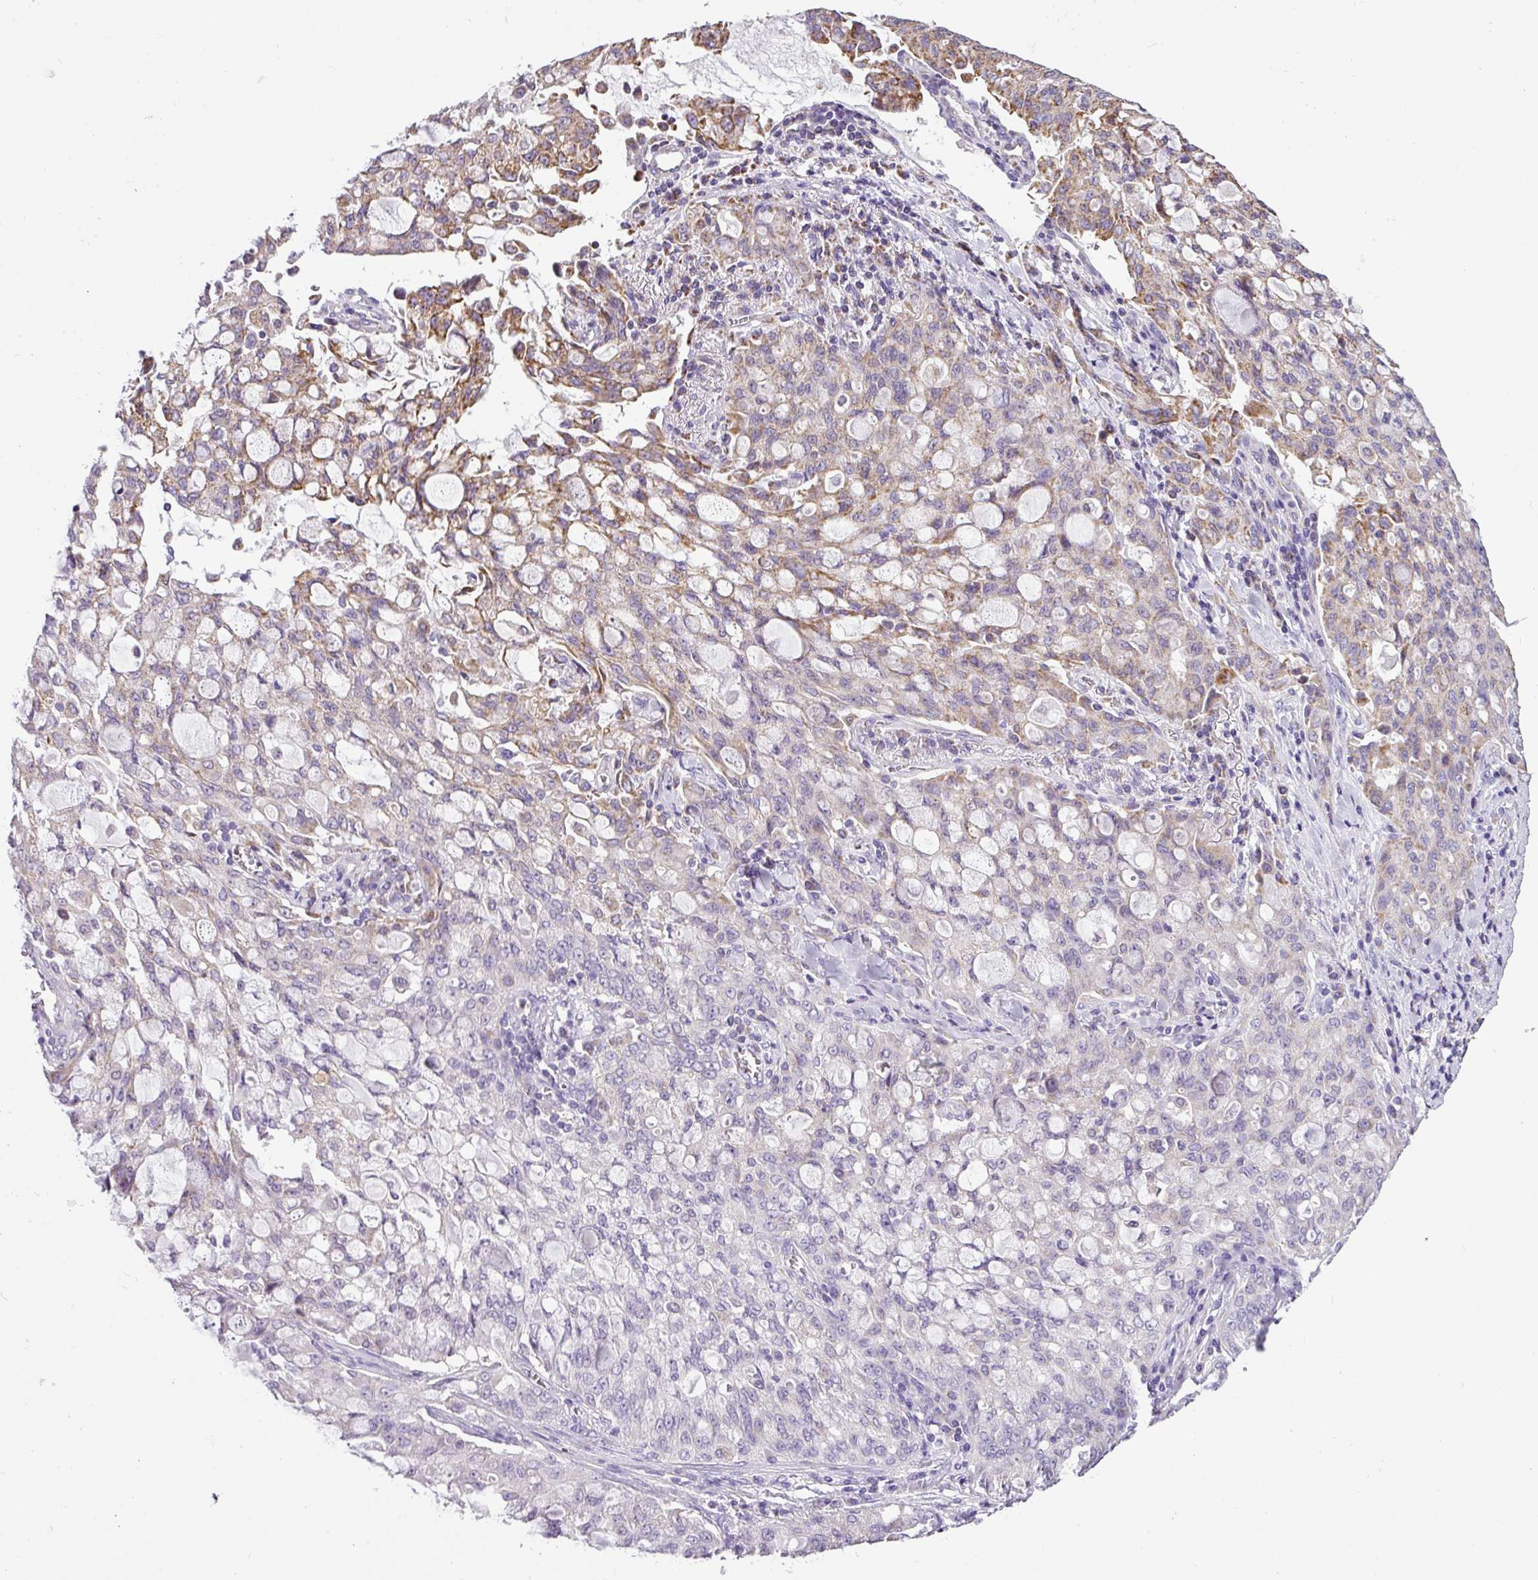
{"staining": {"intensity": "moderate", "quantity": "<25%", "location": "cytoplasmic/membranous"}, "tissue": "lung cancer", "cell_type": "Tumor cells", "image_type": "cancer", "snomed": [{"axis": "morphology", "description": "Adenocarcinoma, NOS"}, {"axis": "topography", "description": "Lung"}], "caption": "This histopathology image shows lung cancer (adenocarcinoma) stained with immunohistochemistry to label a protein in brown. The cytoplasmic/membranous of tumor cells show moderate positivity for the protein. Nuclei are counter-stained blue.", "gene": "HMCN2", "patient": {"sex": "female", "age": 44}}